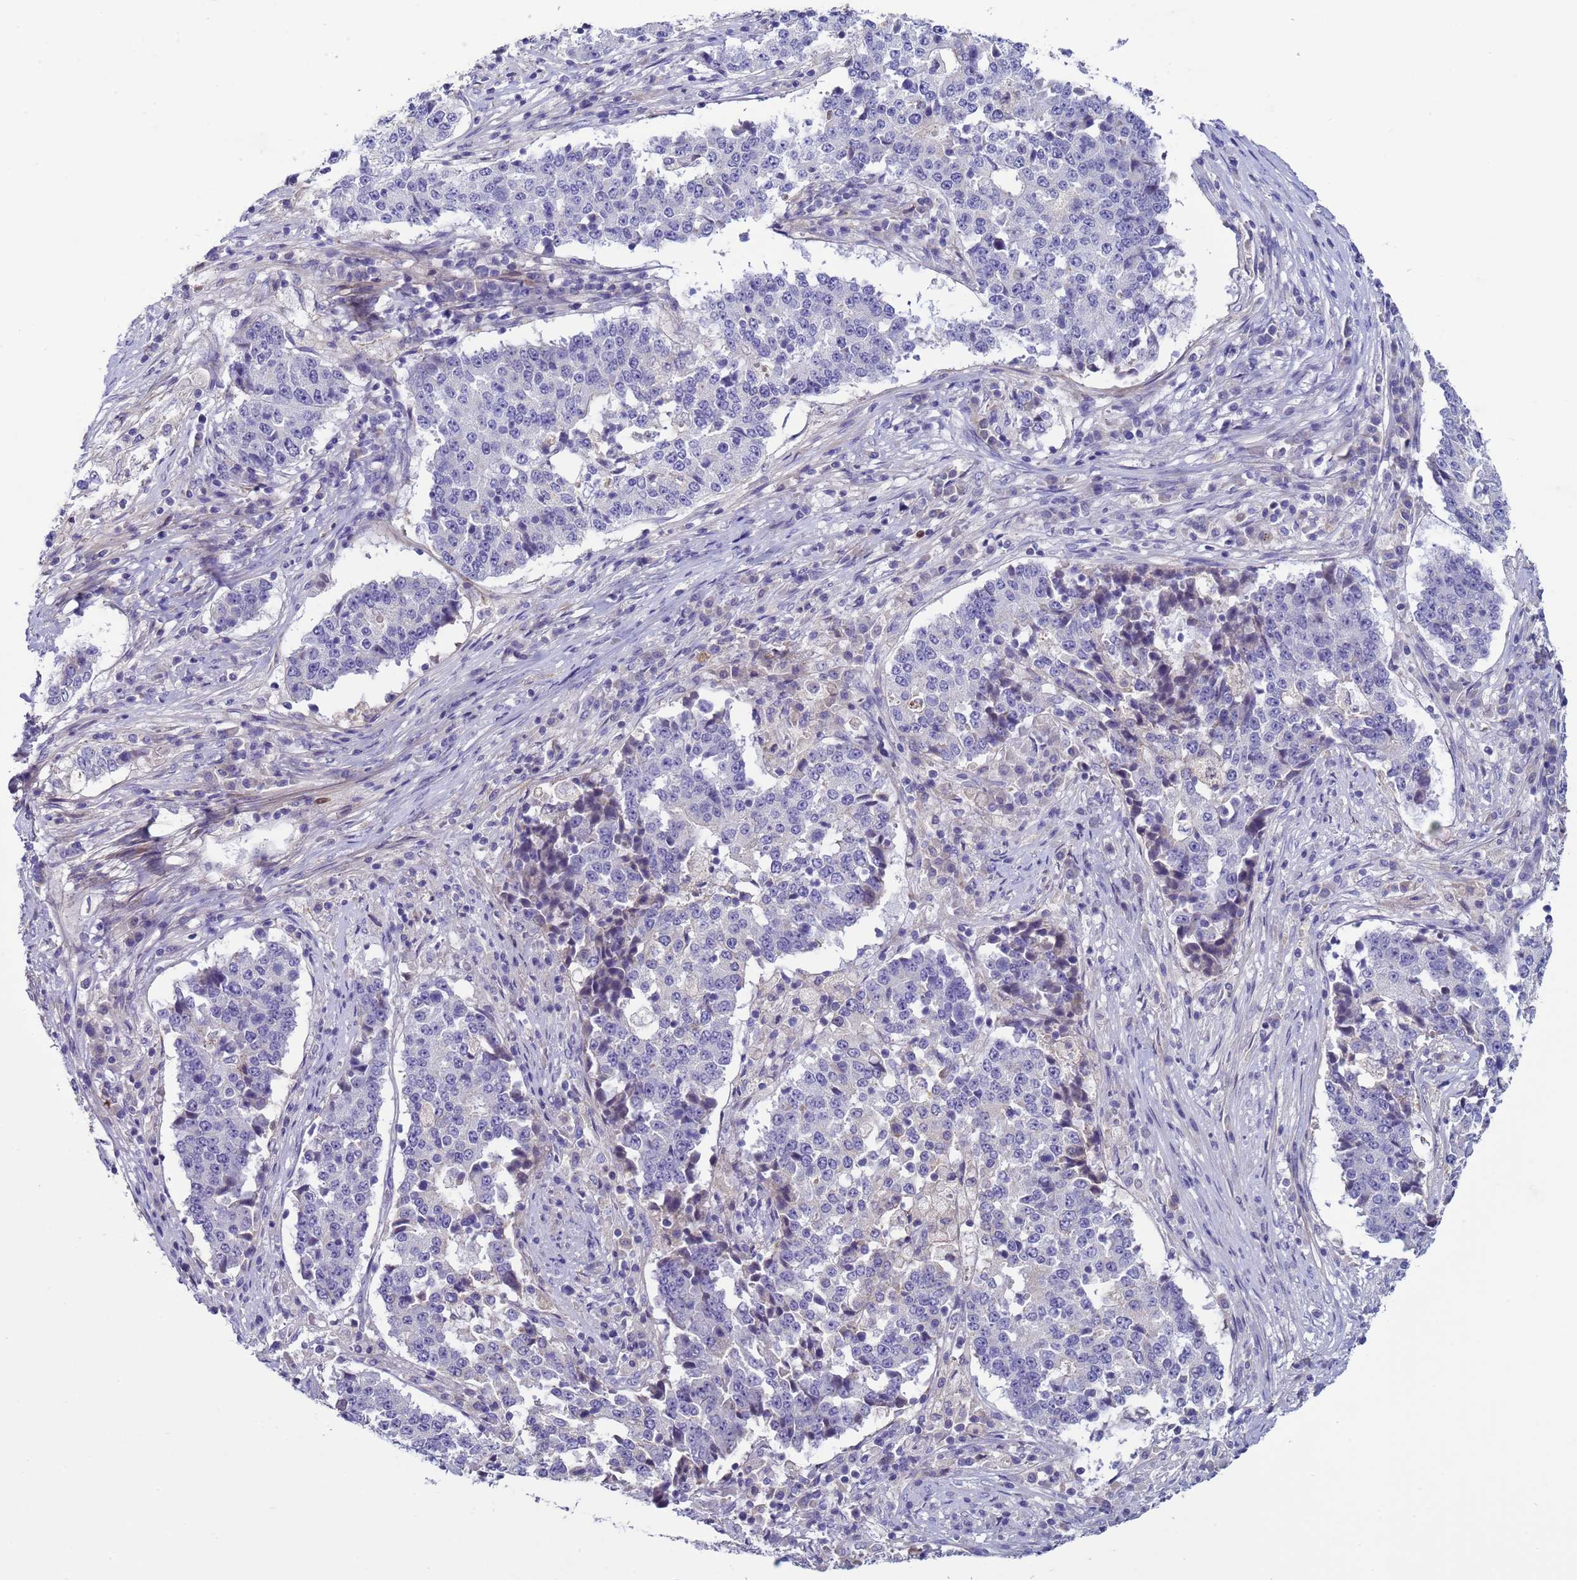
{"staining": {"intensity": "negative", "quantity": "none", "location": "none"}, "tissue": "stomach cancer", "cell_type": "Tumor cells", "image_type": "cancer", "snomed": [{"axis": "morphology", "description": "Adenocarcinoma, NOS"}, {"axis": "topography", "description": "Stomach"}], "caption": "DAB (3,3'-diaminobenzidine) immunohistochemical staining of human stomach cancer (adenocarcinoma) exhibits no significant positivity in tumor cells.", "gene": "TRIM51", "patient": {"sex": "male", "age": 59}}